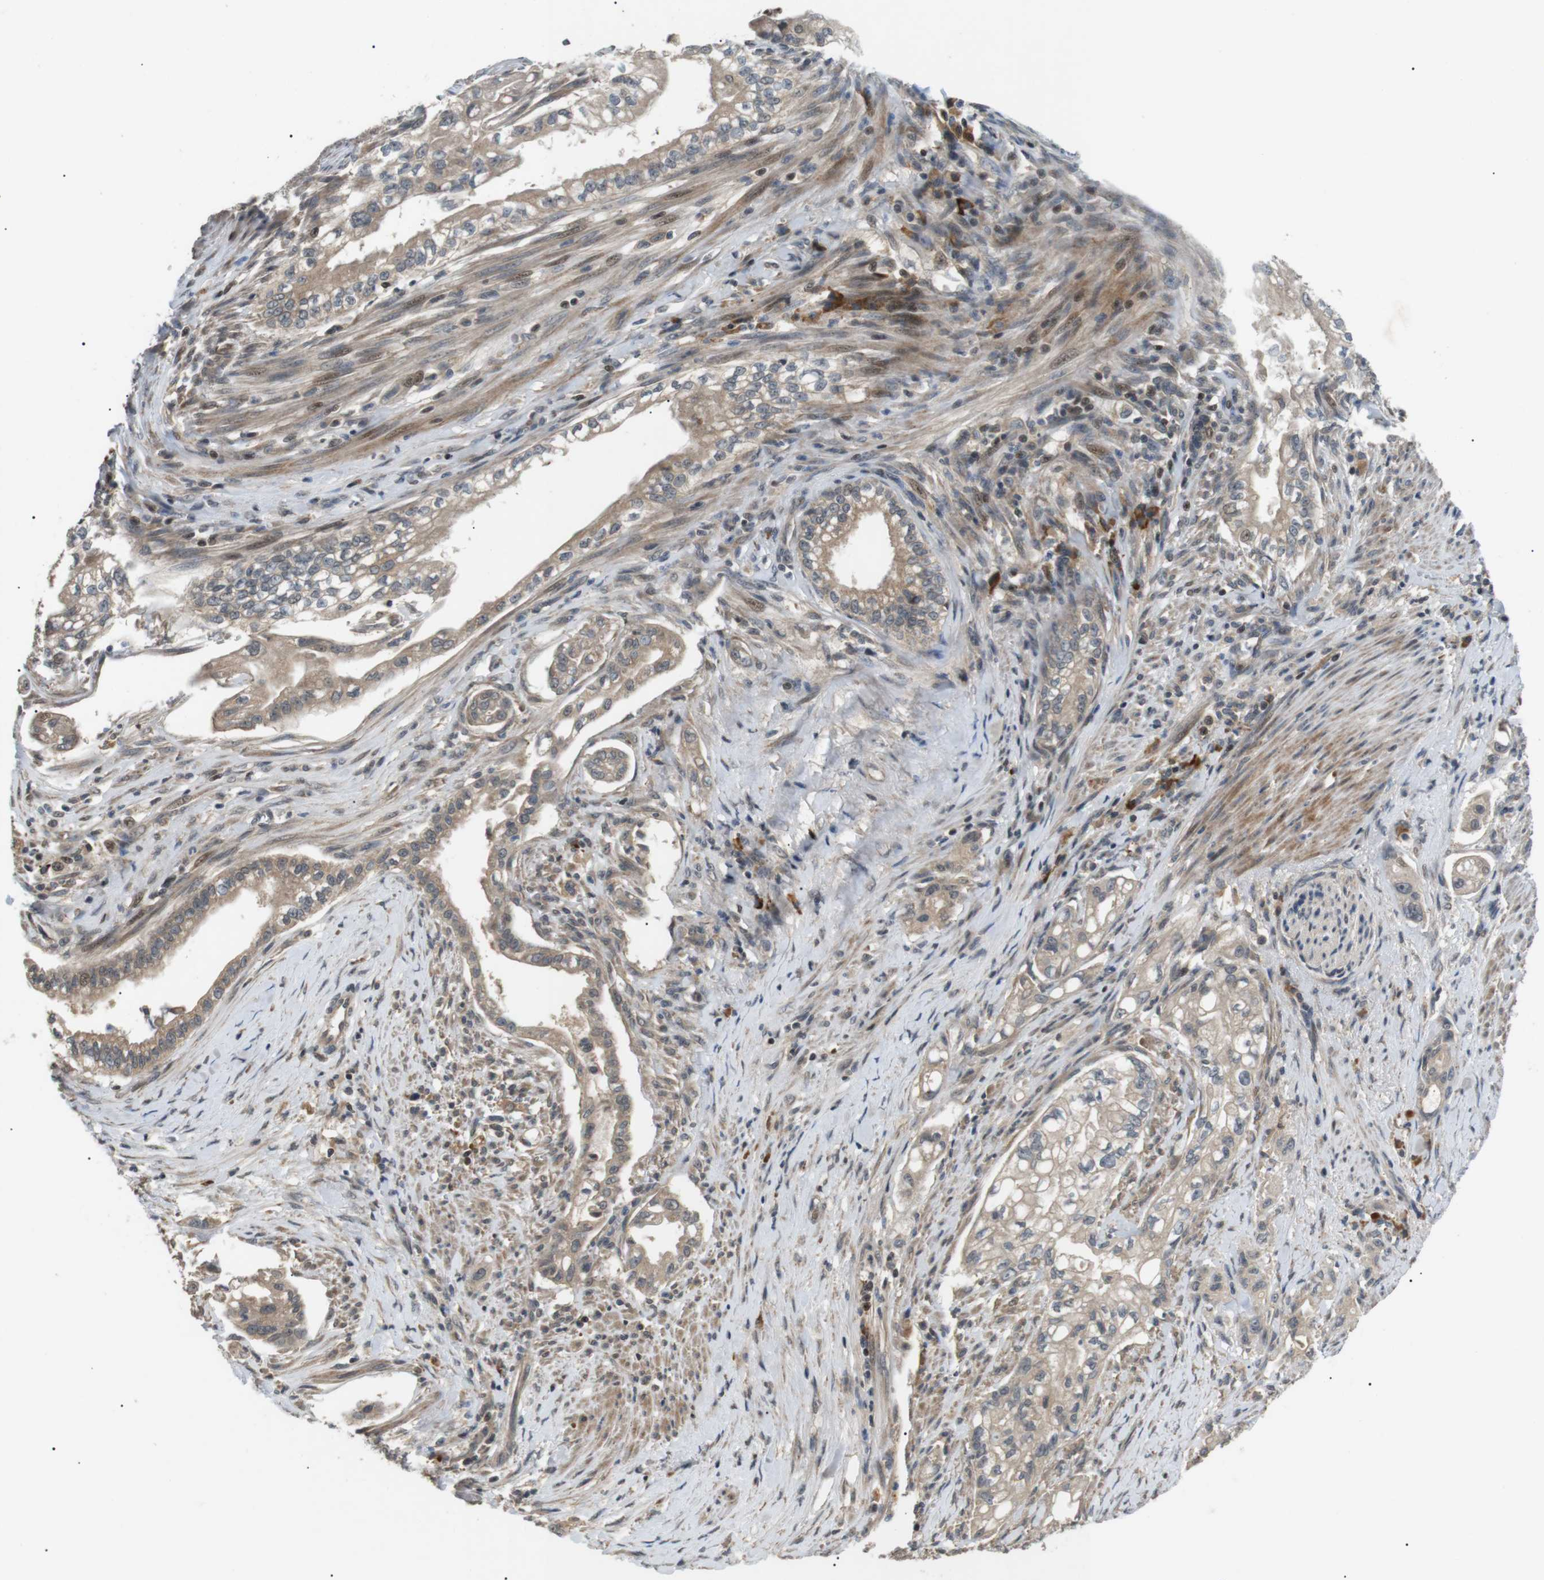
{"staining": {"intensity": "weak", "quantity": ">75%", "location": "cytoplasmic/membranous"}, "tissue": "pancreatic cancer", "cell_type": "Tumor cells", "image_type": "cancer", "snomed": [{"axis": "morphology", "description": "Normal tissue, NOS"}, {"axis": "topography", "description": "Pancreas"}], "caption": "Tumor cells reveal low levels of weak cytoplasmic/membranous expression in approximately >75% of cells in human pancreatic cancer. (Brightfield microscopy of DAB IHC at high magnification).", "gene": "HSPA13", "patient": {"sex": "male", "age": 42}}